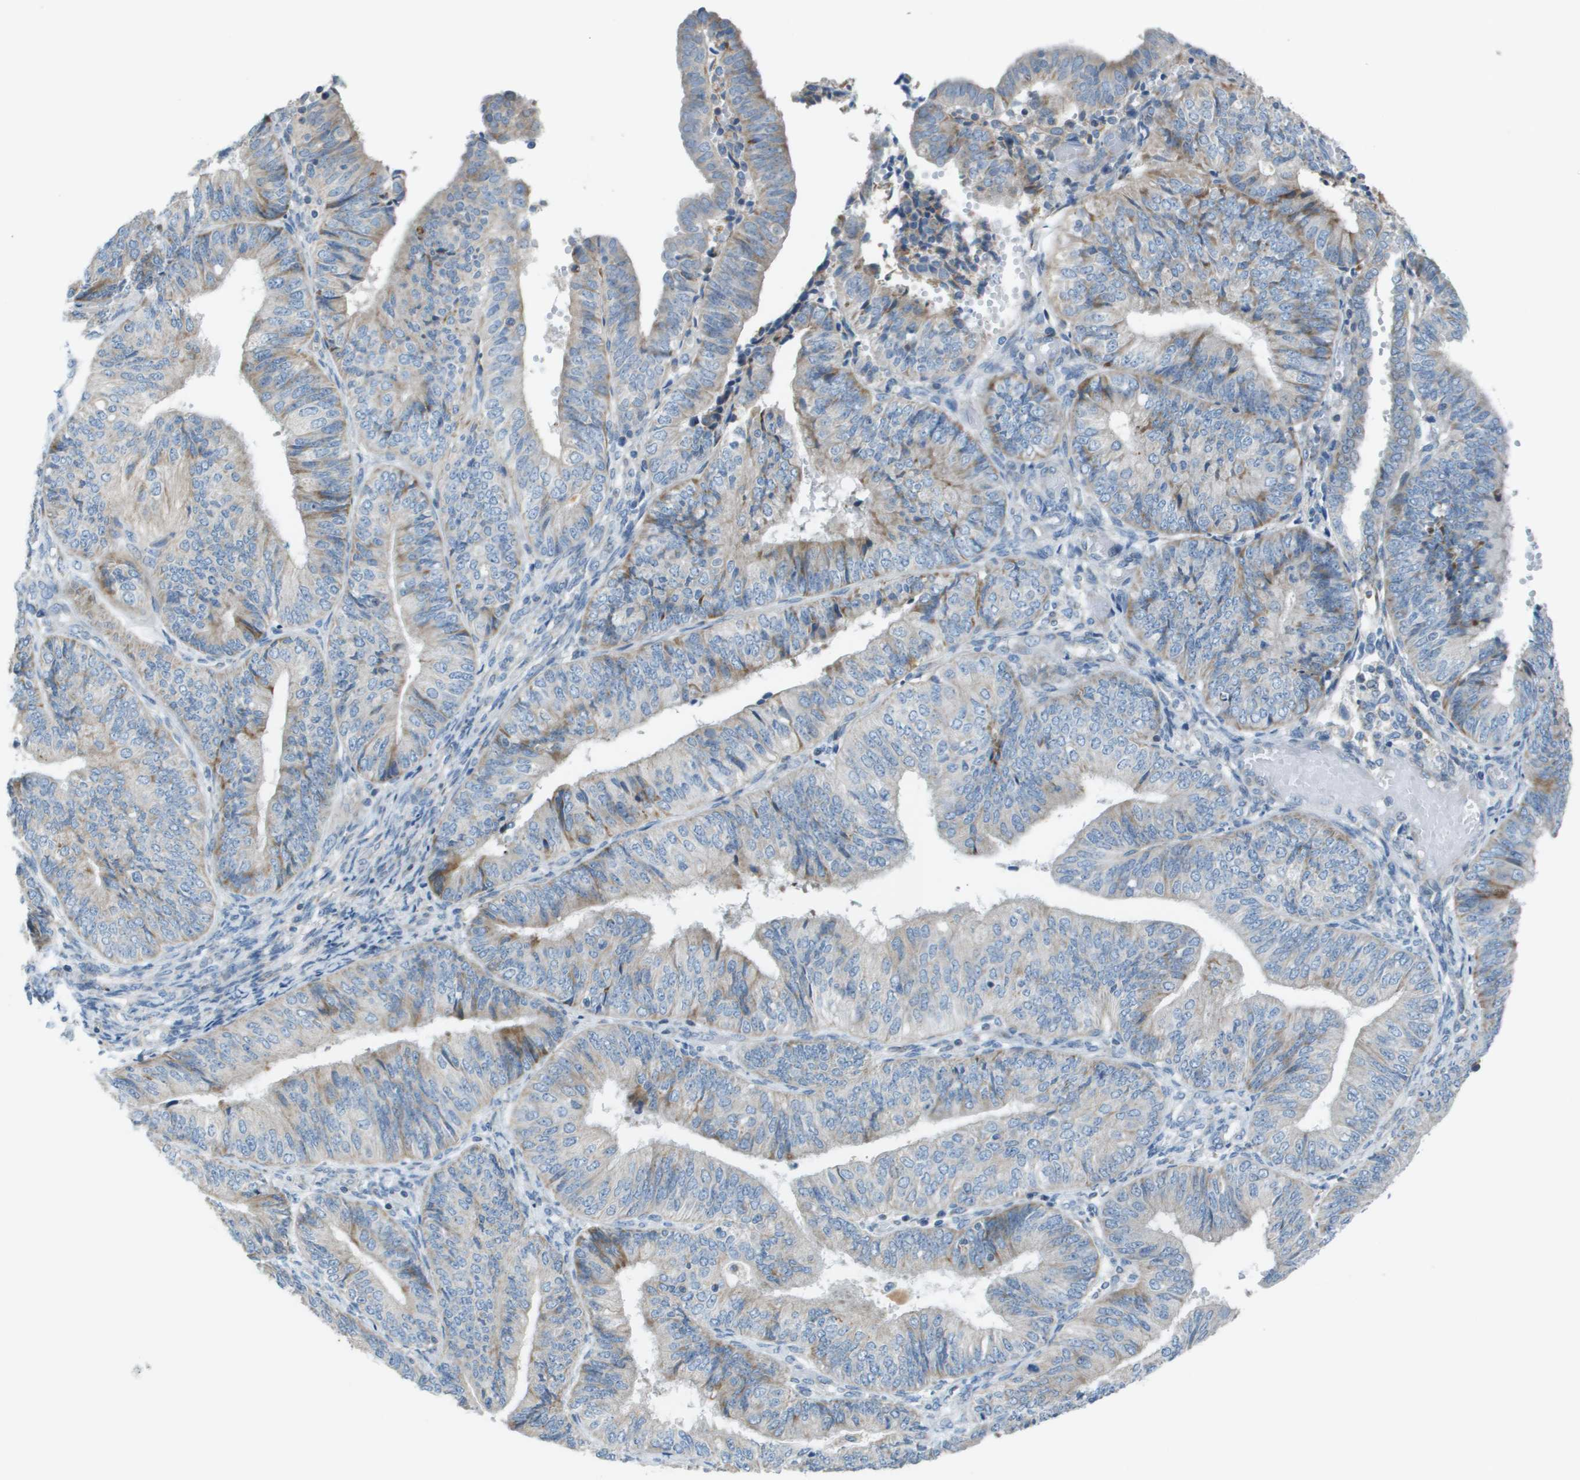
{"staining": {"intensity": "weak", "quantity": "25%-75%", "location": "cytoplasmic/membranous"}, "tissue": "endometrial cancer", "cell_type": "Tumor cells", "image_type": "cancer", "snomed": [{"axis": "morphology", "description": "Adenocarcinoma, NOS"}, {"axis": "topography", "description": "Endometrium"}], "caption": "Immunohistochemistry (IHC) staining of endometrial cancer (adenocarcinoma), which demonstrates low levels of weak cytoplasmic/membranous positivity in approximately 25%-75% of tumor cells indicating weak cytoplasmic/membranous protein staining. The staining was performed using DAB (brown) for protein detection and nuclei were counterstained in hematoxylin (blue).", "gene": "GALNT6", "patient": {"sex": "female", "age": 58}}